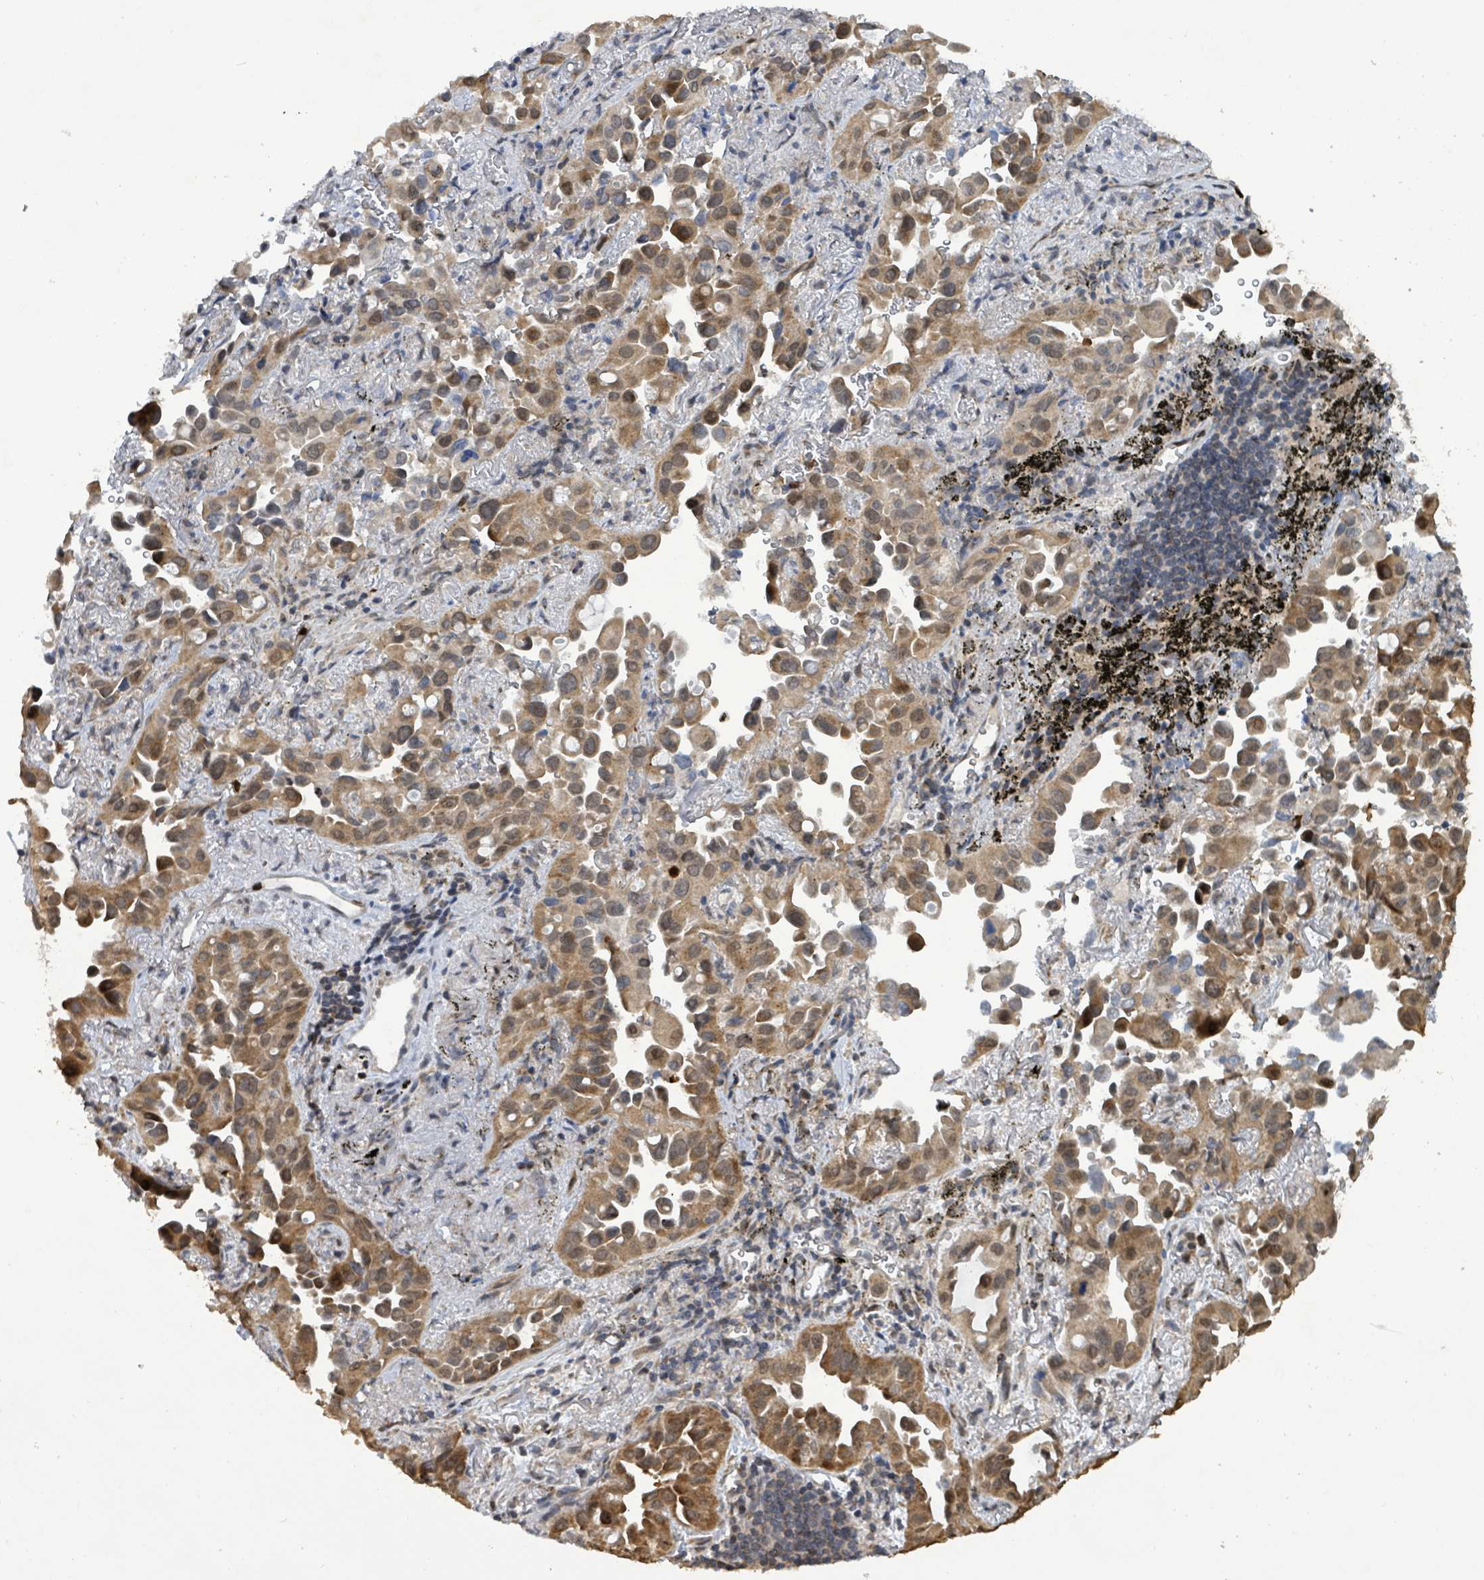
{"staining": {"intensity": "moderate", "quantity": ">75%", "location": "cytoplasmic/membranous"}, "tissue": "lung cancer", "cell_type": "Tumor cells", "image_type": "cancer", "snomed": [{"axis": "morphology", "description": "Adenocarcinoma, NOS"}, {"axis": "topography", "description": "Lung"}], "caption": "Immunohistochemistry (DAB) staining of lung cancer demonstrates moderate cytoplasmic/membranous protein expression in approximately >75% of tumor cells.", "gene": "COQ6", "patient": {"sex": "male", "age": 68}}